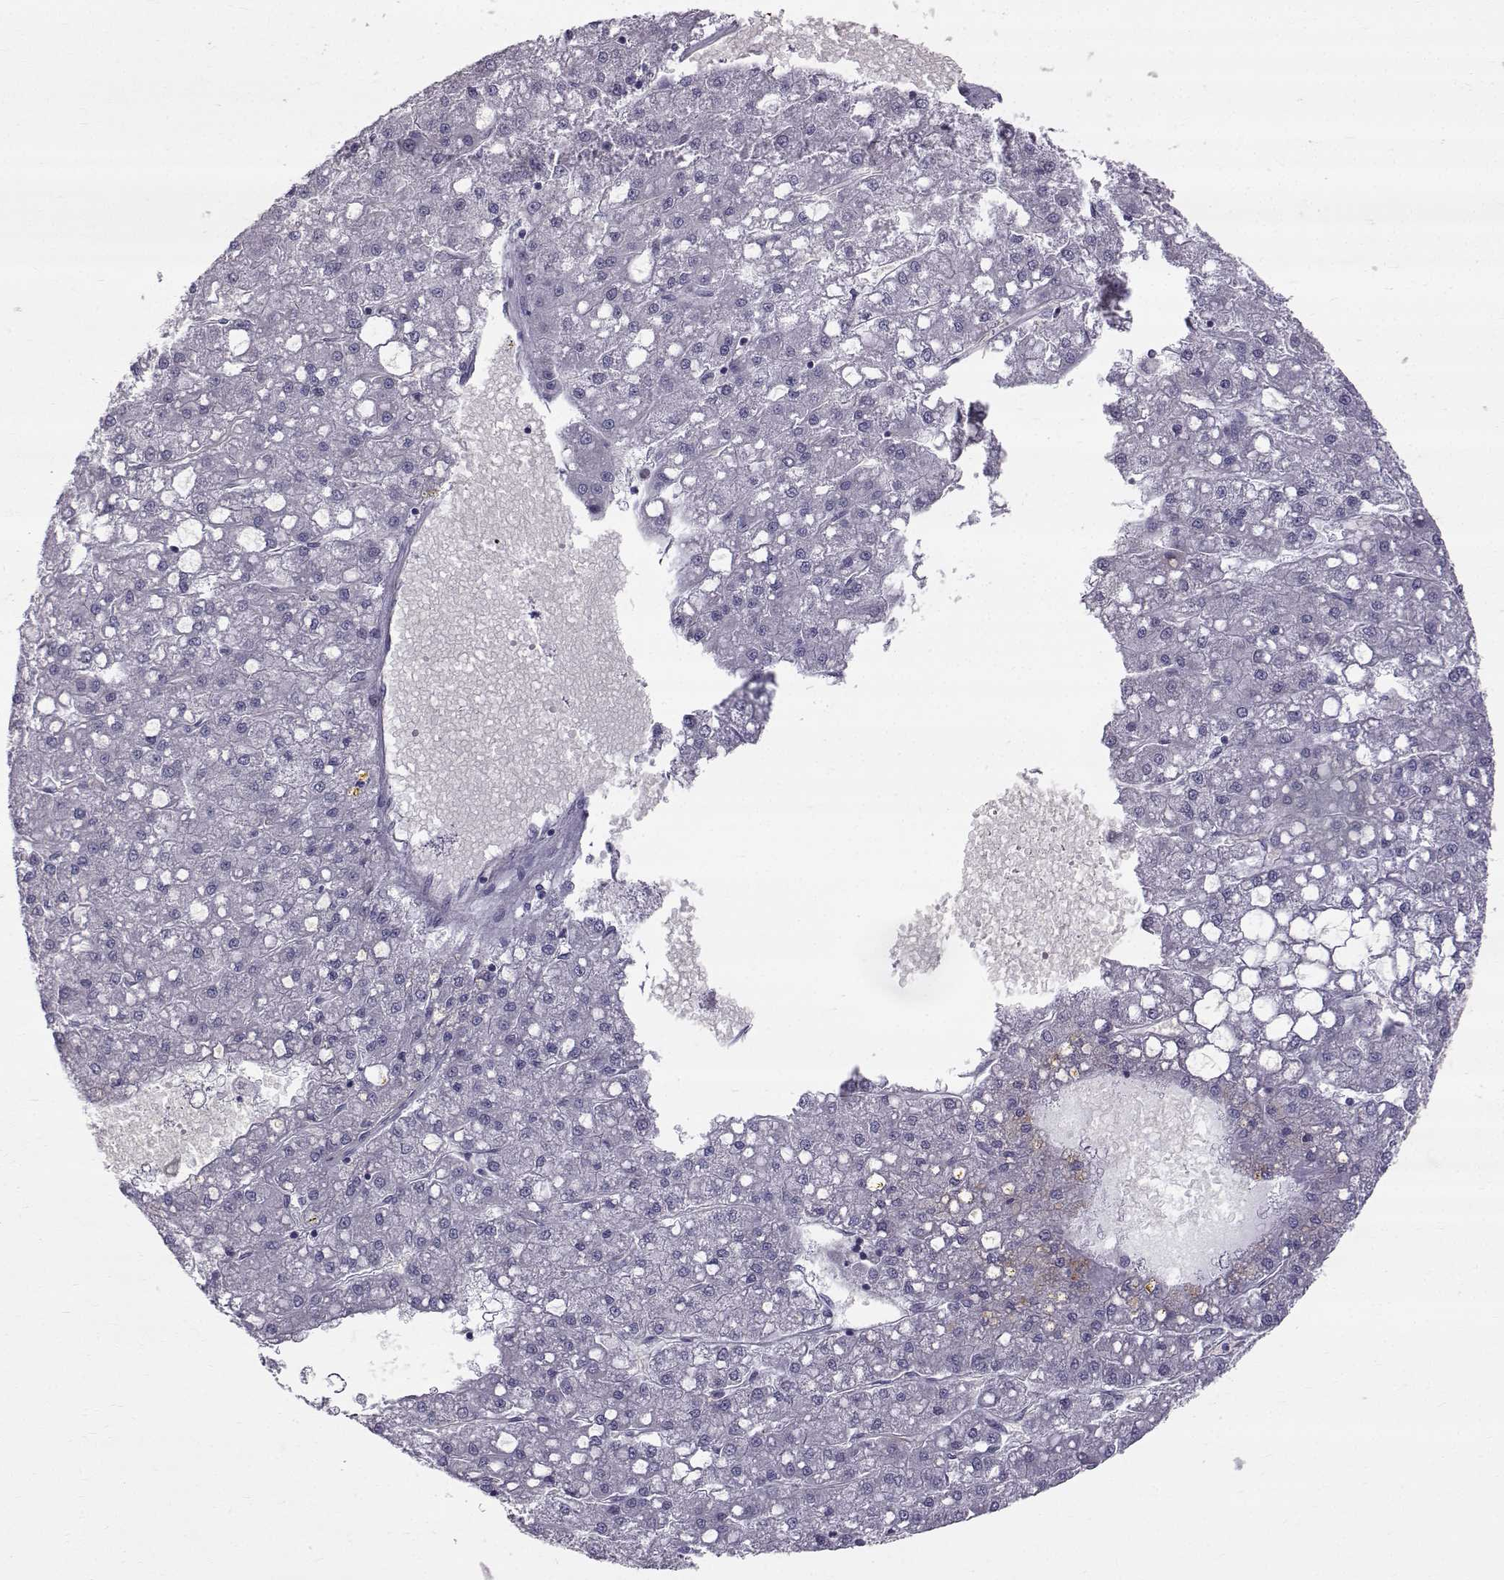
{"staining": {"intensity": "negative", "quantity": "none", "location": "none"}, "tissue": "liver cancer", "cell_type": "Tumor cells", "image_type": "cancer", "snomed": [{"axis": "morphology", "description": "Carcinoma, Hepatocellular, NOS"}, {"axis": "topography", "description": "Liver"}], "caption": "Human liver cancer stained for a protein using IHC shows no staining in tumor cells.", "gene": "QPCT", "patient": {"sex": "male", "age": 67}}